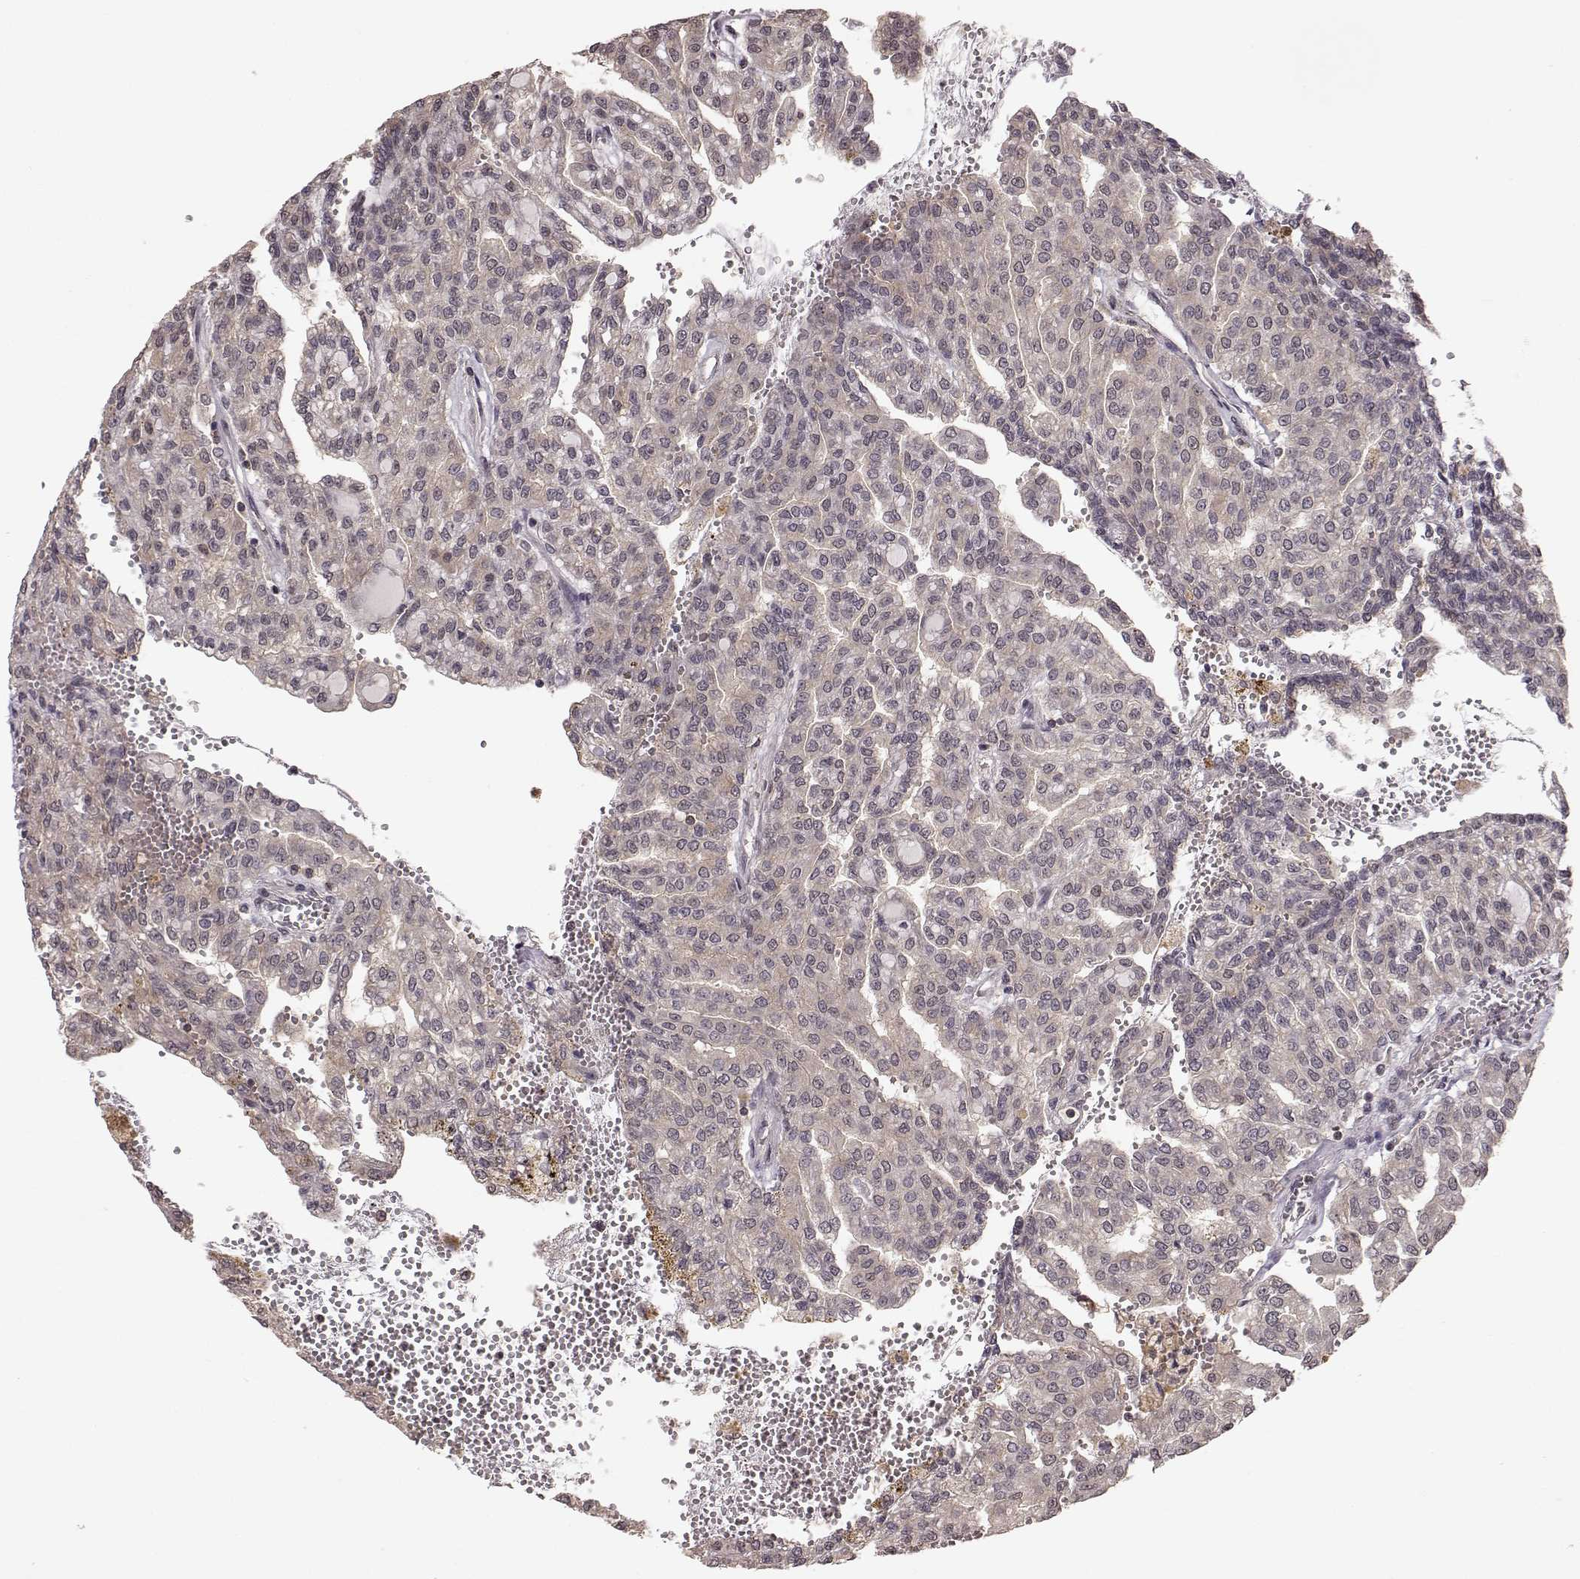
{"staining": {"intensity": "weak", "quantity": "25%-75%", "location": "cytoplasmic/membranous"}, "tissue": "renal cancer", "cell_type": "Tumor cells", "image_type": "cancer", "snomed": [{"axis": "morphology", "description": "Adenocarcinoma, NOS"}, {"axis": "topography", "description": "Kidney"}], "caption": "Immunohistochemical staining of renal cancer reveals low levels of weak cytoplasmic/membranous protein staining in approximately 25%-75% of tumor cells. (Brightfield microscopy of DAB IHC at high magnification).", "gene": "PLEKHG3", "patient": {"sex": "male", "age": 63}}